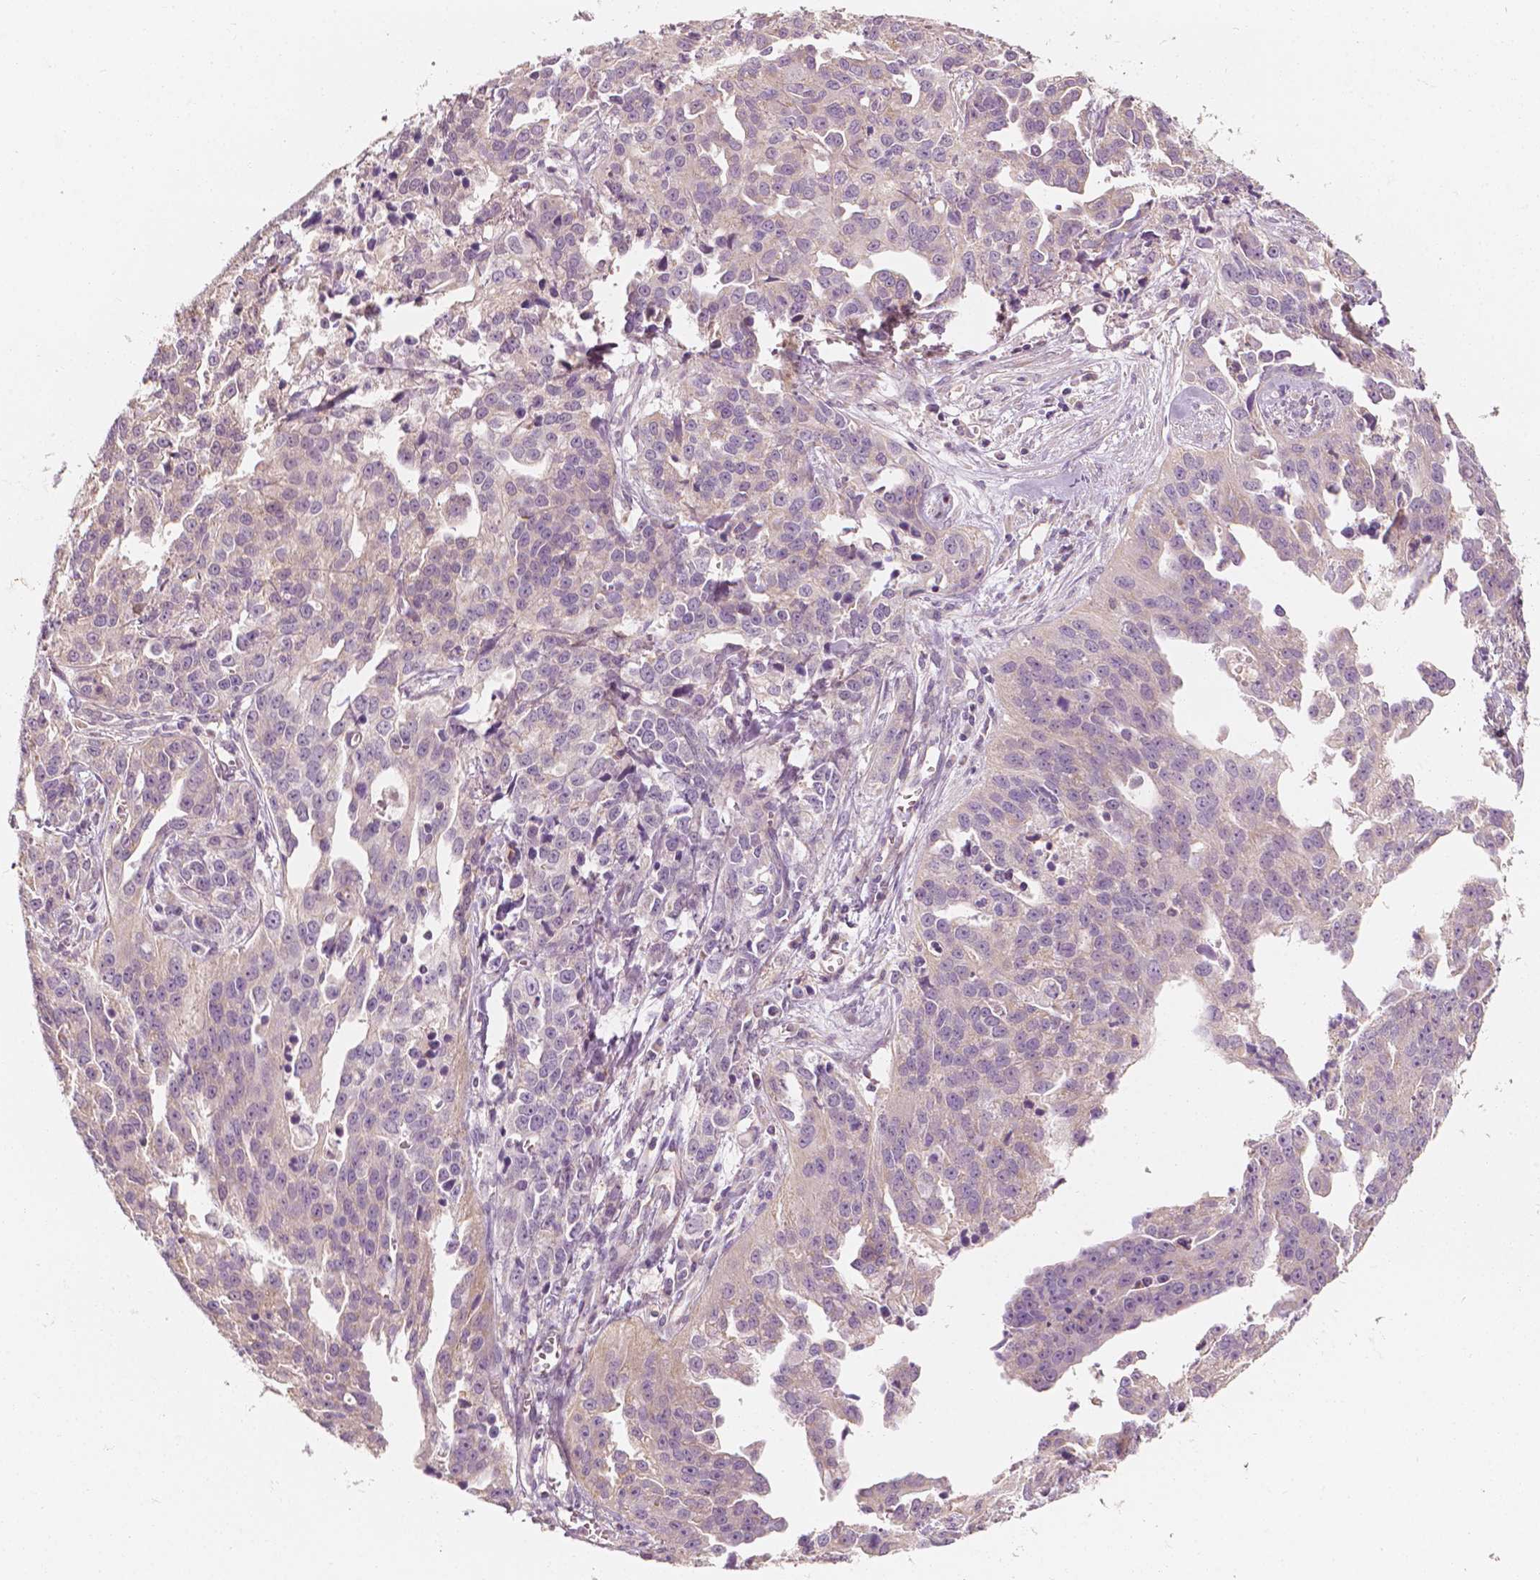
{"staining": {"intensity": "negative", "quantity": "none", "location": "none"}, "tissue": "ovarian cancer", "cell_type": "Tumor cells", "image_type": "cancer", "snomed": [{"axis": "morphology", "description": "Cystadenocarcinoma, serous, NOS"}, {"axis": "topography", "description": "Ovary"}], "caption": "Immunohistochemical staining of human serous cystadenocarcinoma (ovarian) displays no significant expression in tumor cells.", "gene": "SHPK", "patient": {"sex": "female", "age": 75}}